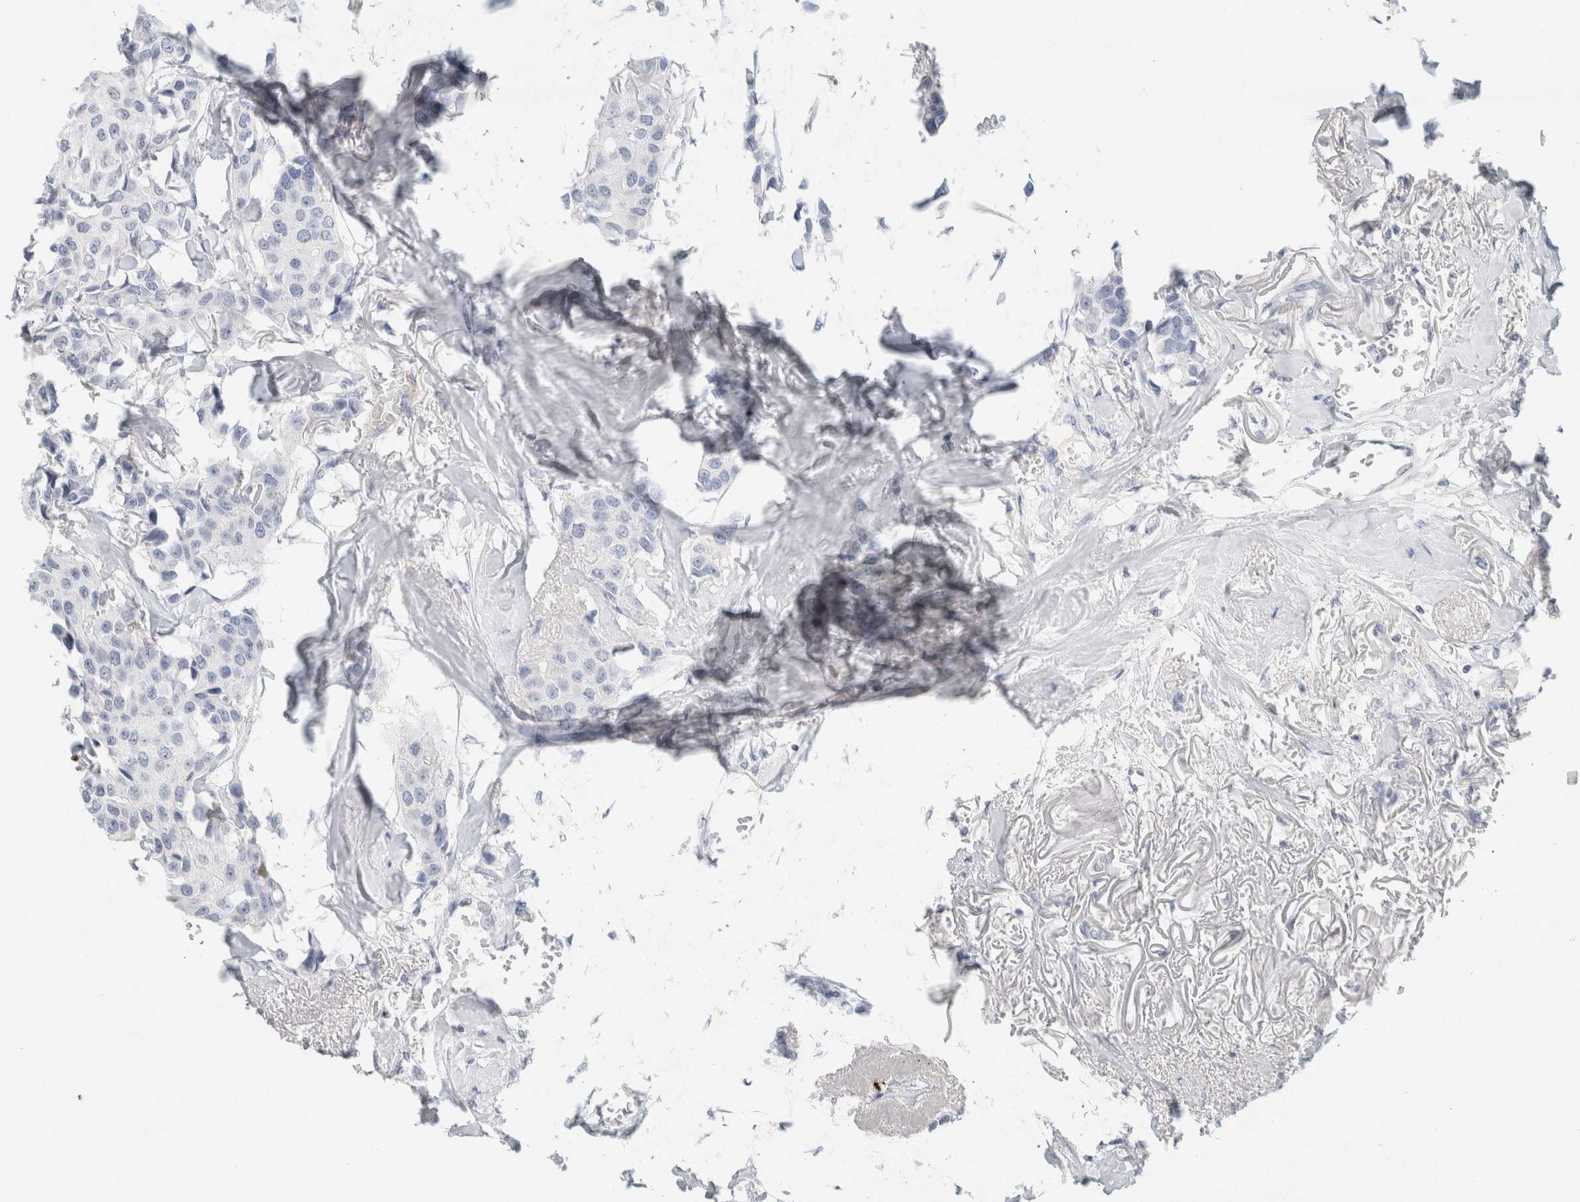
{"staining": {"intensity": "negative", "quantity": "none", "location": "none"}, "tissue": "breast cancer", "cell_type": "Tumor cells", "image_type": "cancer", "snomed": [{"axis": "morphology", "description": "Duct carcinoma"}, {"axis": "topography", "description": "Breast"}], "caption": "Immunohistochemistry micrograph of neoplastic tissue: breast infiltrating ductal carcinoma stained with DAB exhibits no significant protein staining in tumor cells. (Brightfield microscopy of DAB (3,3'-diaminobenzidine) immunohistochemistry (IHC) at high magnification).", "gene": "IL6", "patient": {"sex": "female", "age": 80}}